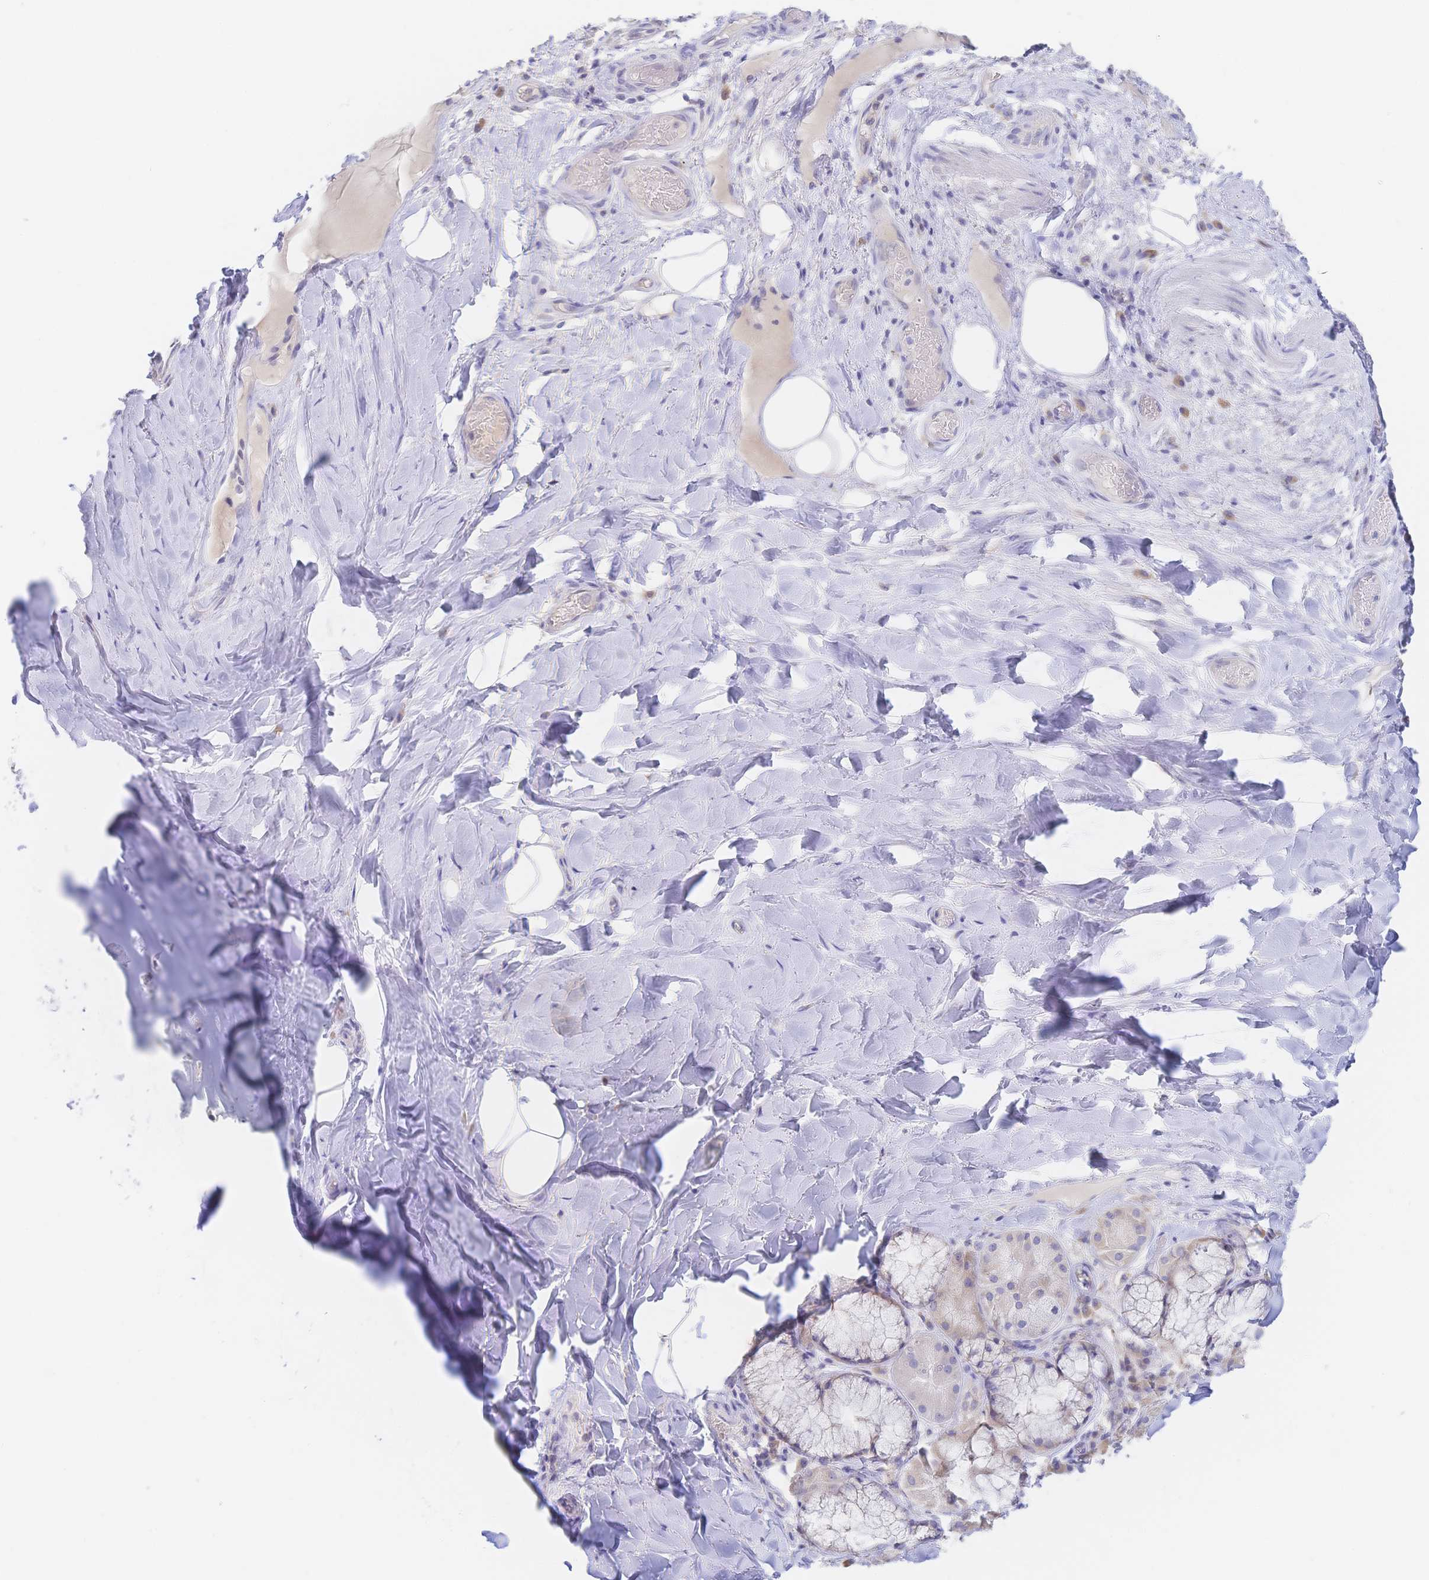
{"staining": {"intensity": "negative", "quantity": "none", "location": "none"}, "tissue": "adipose tissue", "cell_type": "Adipocytes", "image_type": "normal", "snomed": [{"axis": "morphology", "description": "Normal tissue, NOS"}, {"axis": "topography", "description": "Cartilage tissue"}, {"axis": "topography", "description": "Bronchus"}], "caption": "IHC image of unremarkable adipose tissue: adipose tissue stained with DAB displays no significant protein positivity in adipocytes.", "gene": "SIAH3", "patient": {"sex": "male", "age": 64}}